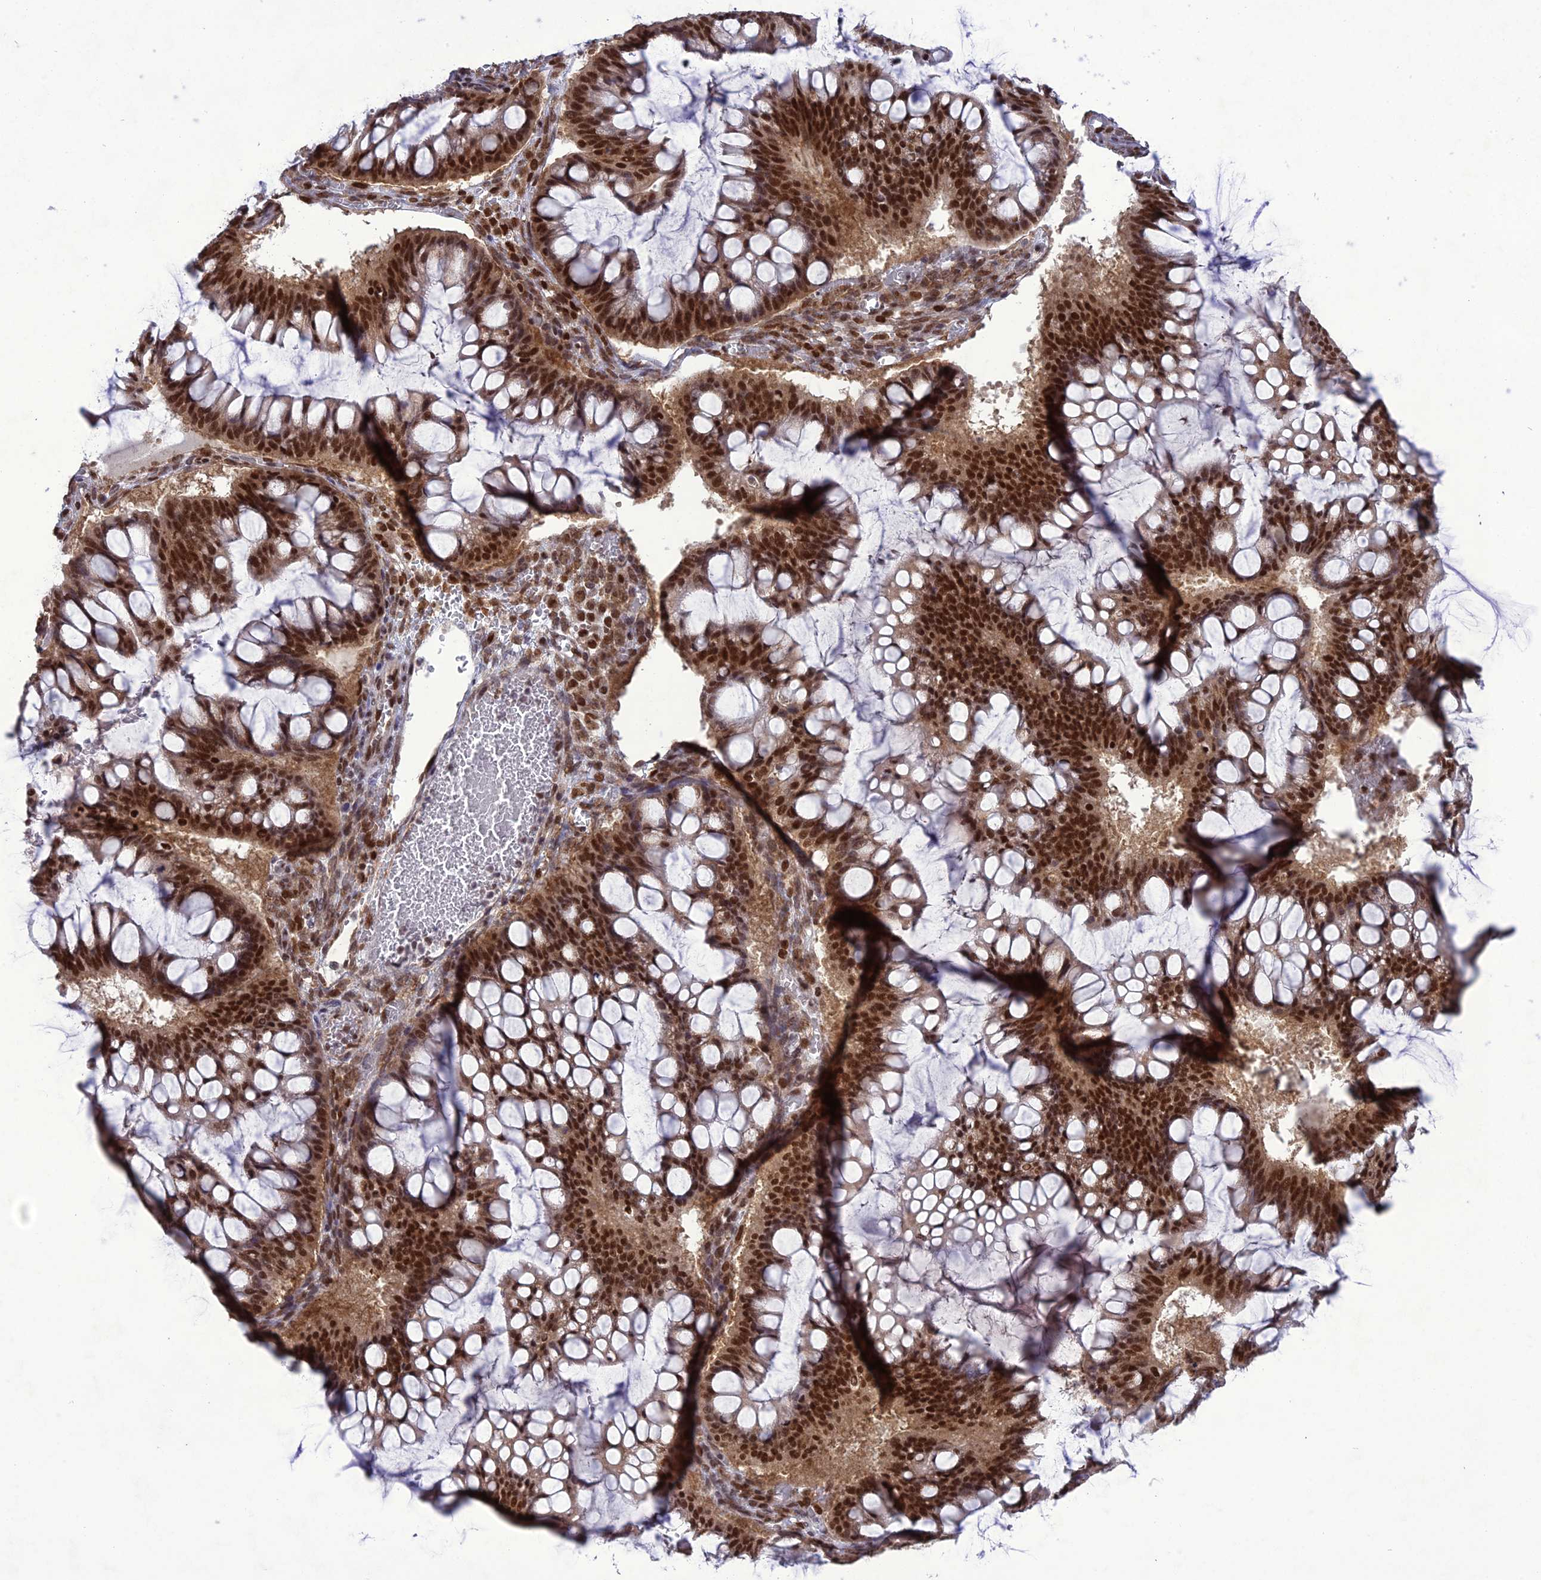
{"staining": {"intensity": "strong", "quantity": ">75%", "location": "nuclear"}, "tissue": "ovarian cancer", "cell_type": "Tumor cells", "image_type": "cancer", "snomed": [{"axis": "morphology", "description": "Cystadenocarcinoma, mucinous, NOS"}, {"axis": "topography", "description": "Ovary"}], "caption": "Human mucinous cystadenocarcinoma (ovarian) stained for a protein (brown) displays strong nuclear positive positivity in approximately >75% of tumor cells.", "gene": "DDX1", "patient": {"sex": "female", "age": 73}}